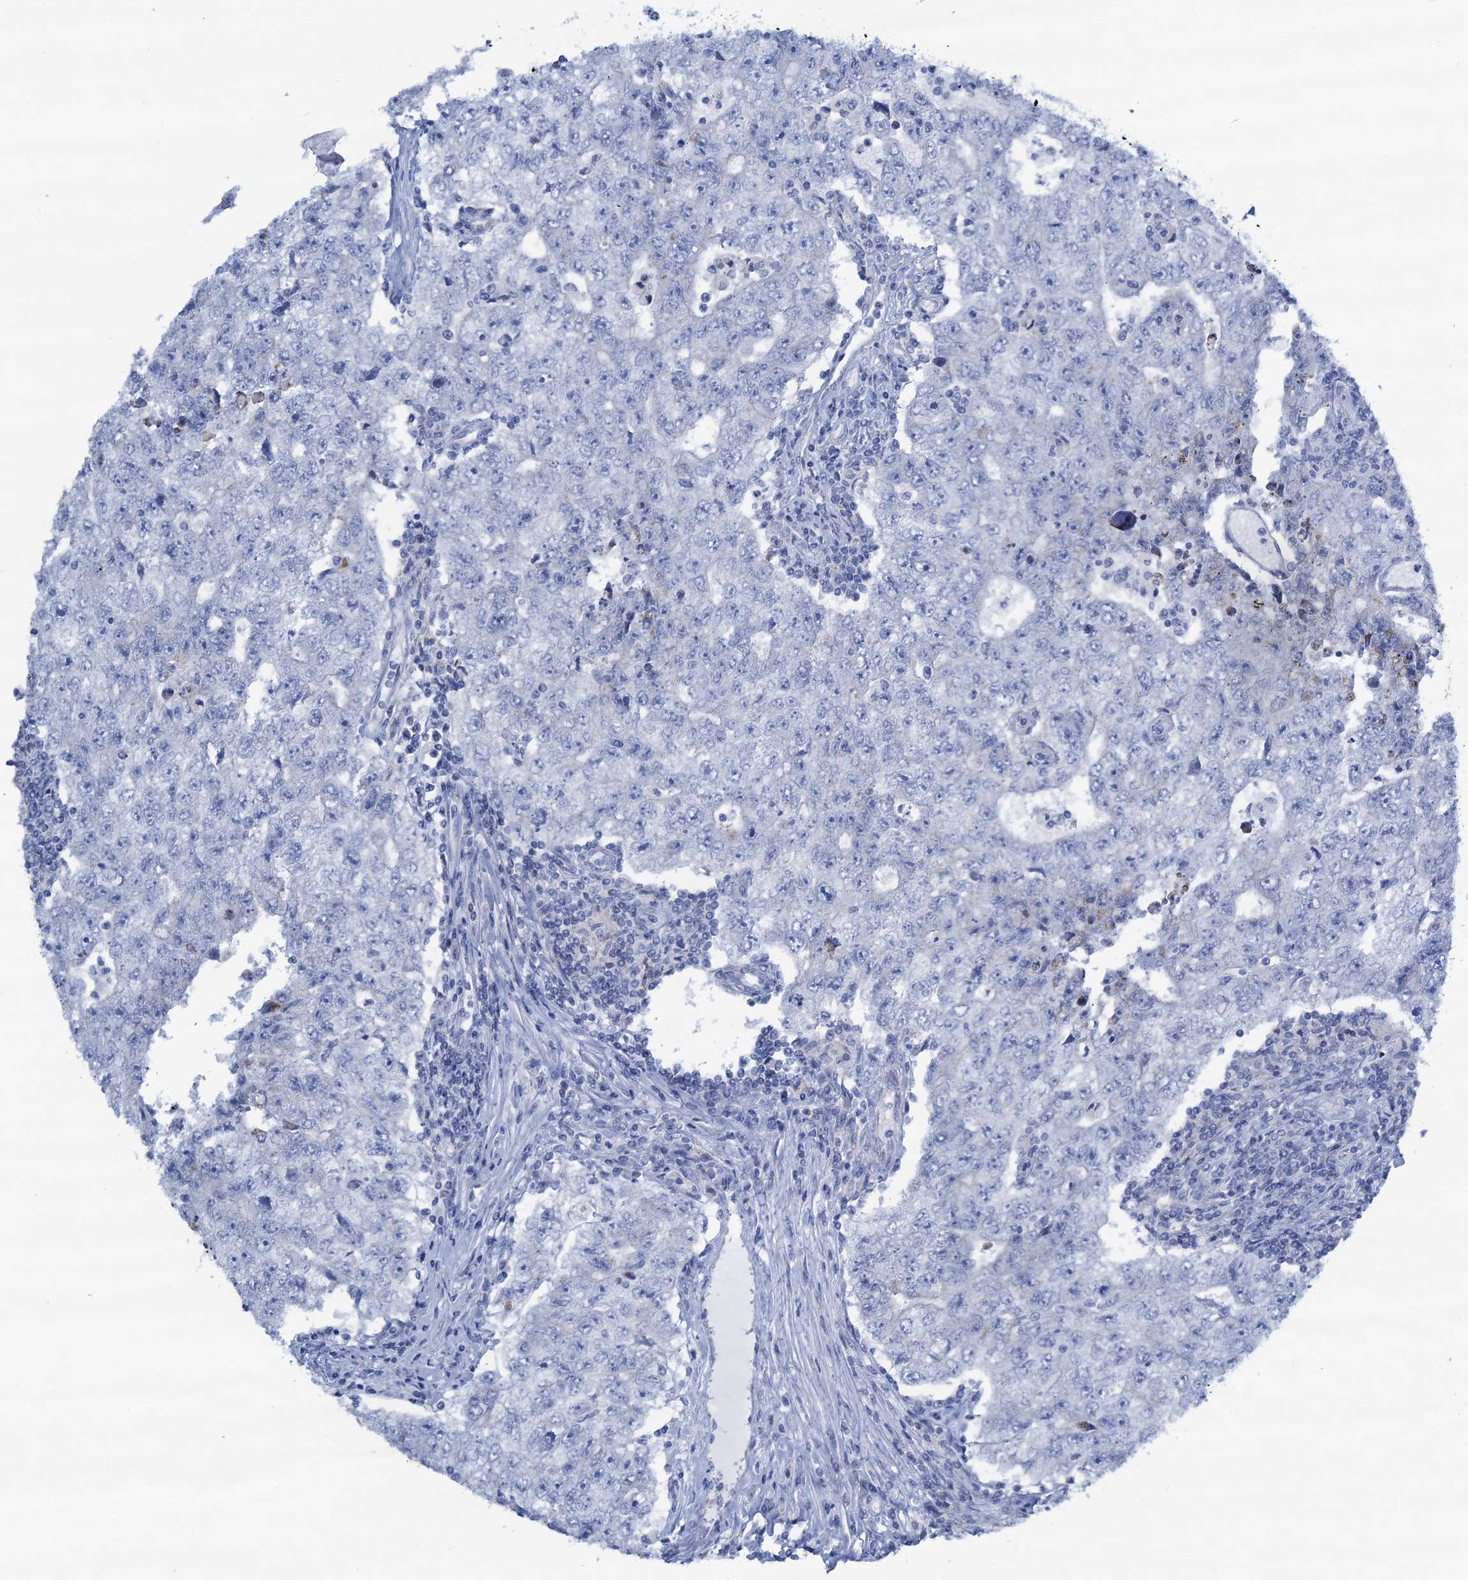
{"staining": {"intensity": "negative", "quantity": "none", "location": "none"}, "tissue": "testis cancer", "cell_type": "Tumor cells", "image_type": "cancer", "snomed": [{"axis": "morphology", "description": "Carcinoma, Embryonal, NOS"}, {"axis": "topography", "description": "Testis"}], "caption": "There is no significant staining in tumor cells of embryonal carcinoma (testis).", "gene": "SLC1A3", "patient": {"sex": "male", "age": 17}}